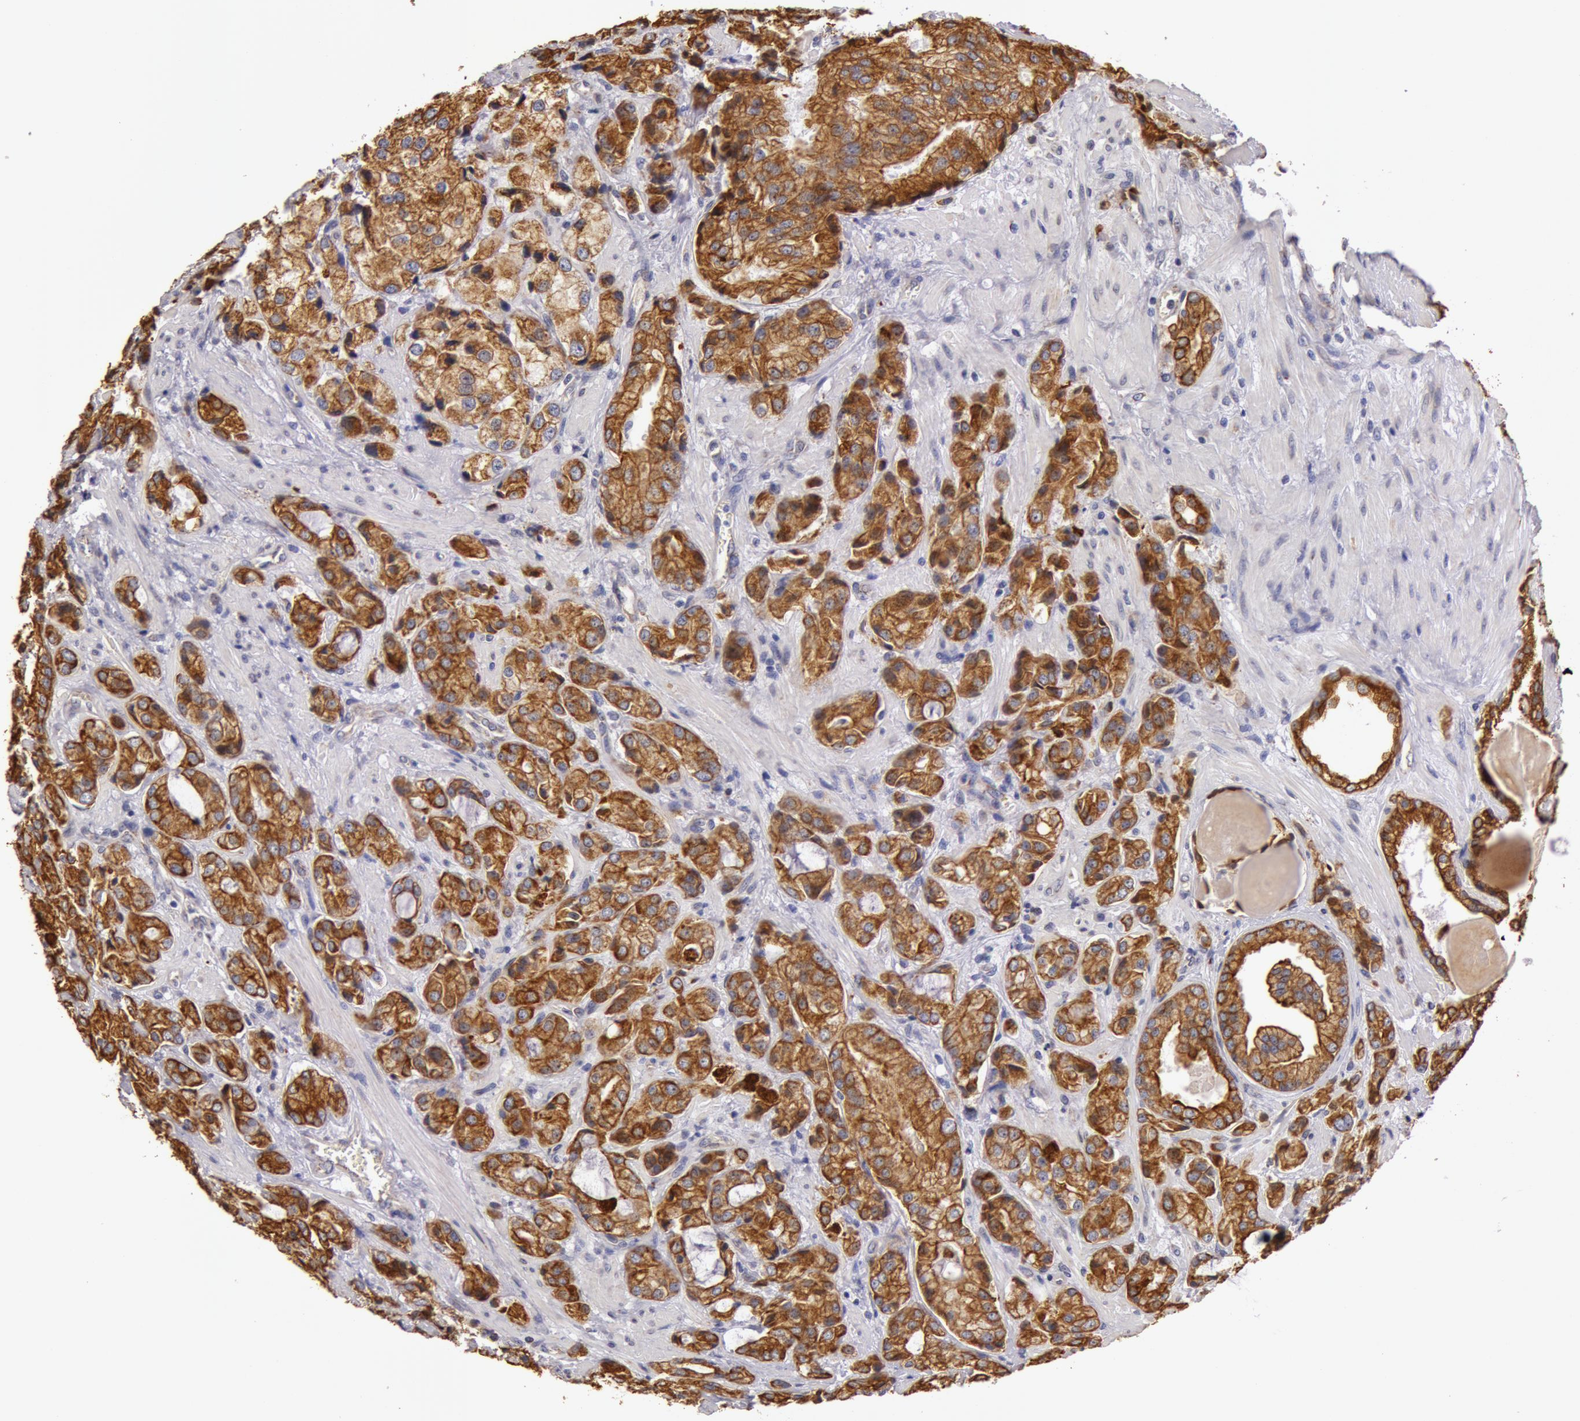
{"staining": {"intensity": "strong", "quantity": ">75%", "location": "cytoplasmic/membranous"}, "tissue": "prostate cancer", "cell_type": "Tumor cells", "image_type": "cancer", "snomed": [{"axis": "morphology", "description": "Adenocarcinoma, Medium grade"}, {"axis": "topography", "description": "Prostate"}], "caption": "Protein expression analysis of adenocarcinoma (medium-grade) (prostate) exhibits strong cytoplasmic/membranous positivity in approximately >75% of tumor cells. The protein of interest is shown in brown color, while the nuclei are stained blue.", "gene": "KRT18", "patient": {"sex": "male", "age": 70}}